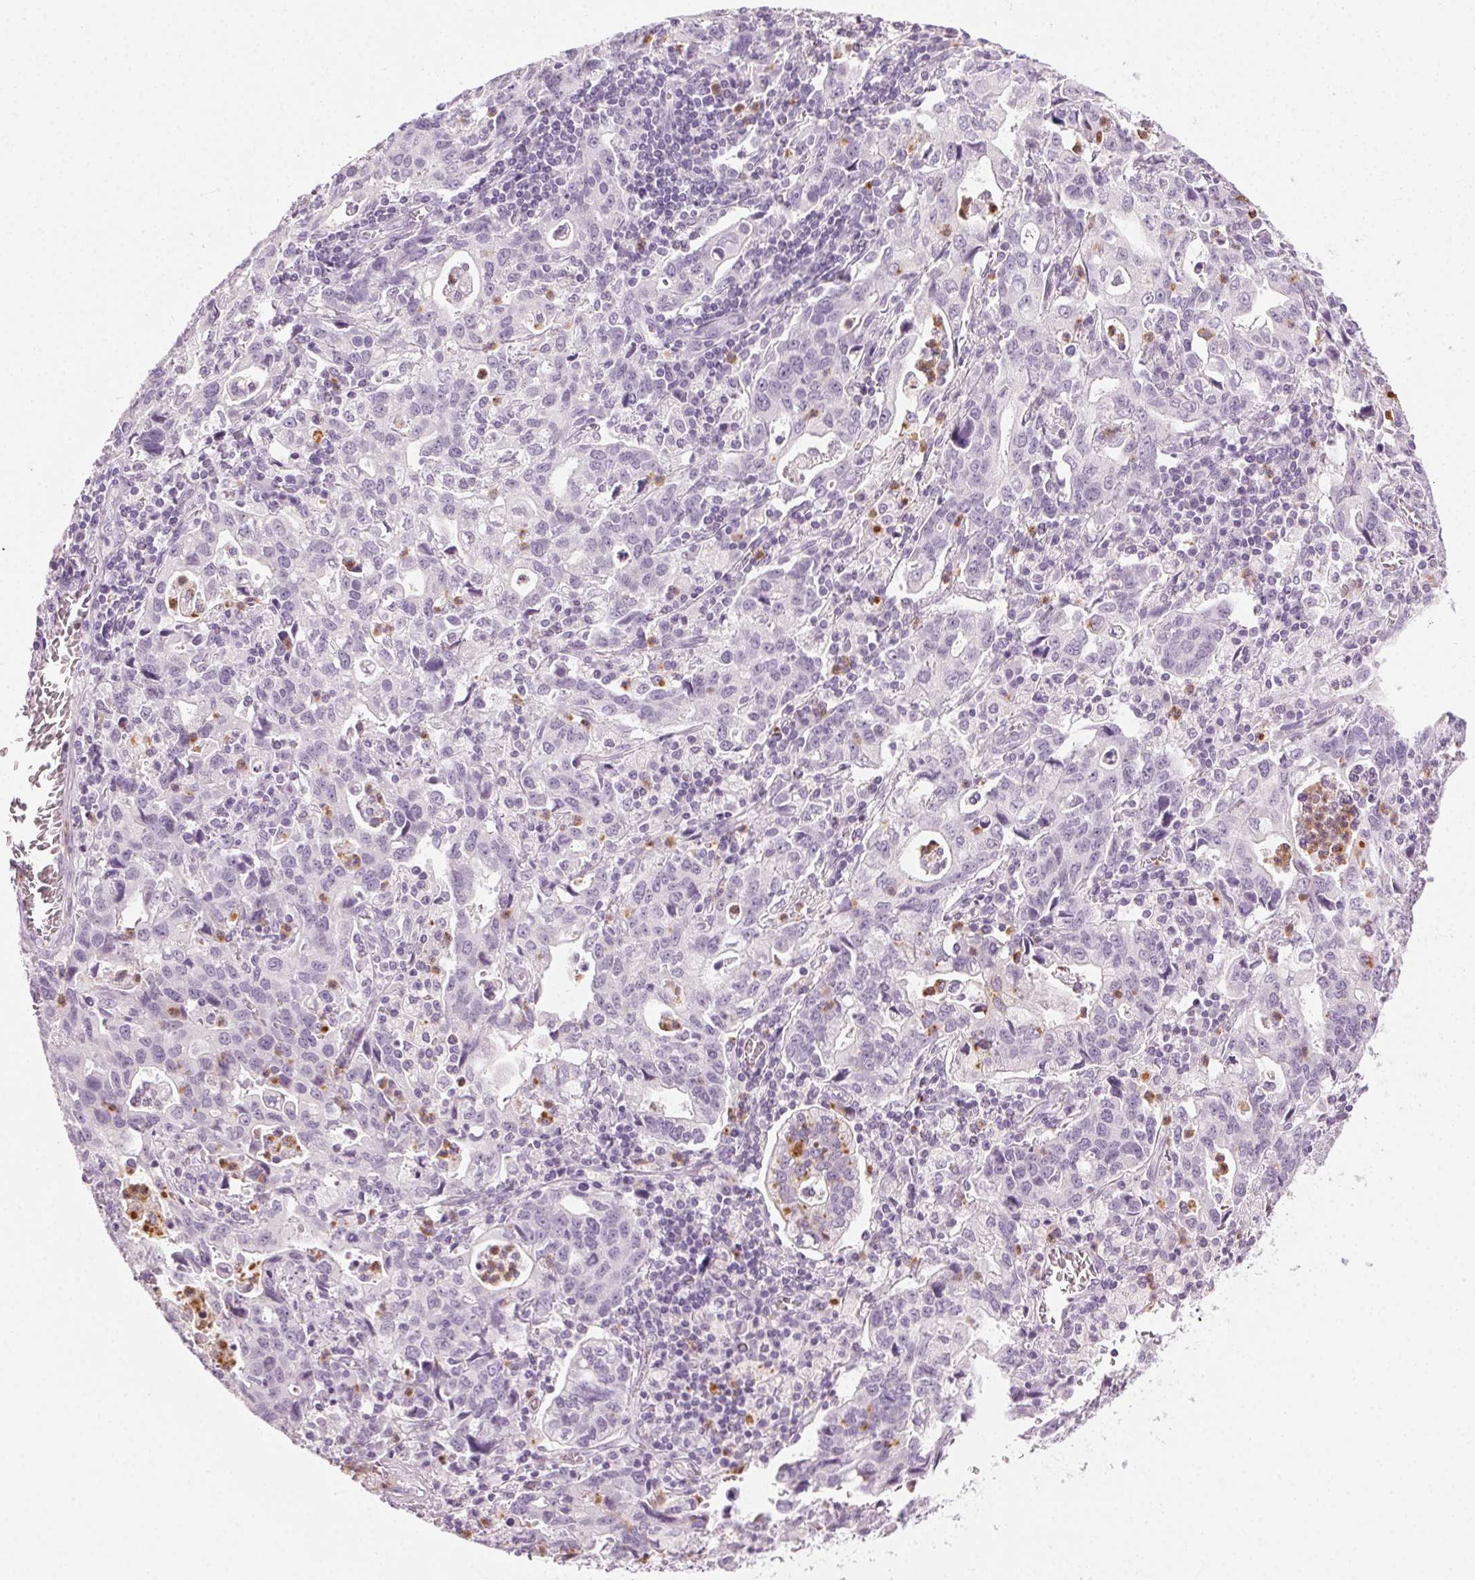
{"staining": {"intensity": "negative", "quantity": "none", "location": "none"}, "tissue": "stomach cancer", "cell_type": "Tumor cells", "image_type": "cancer", "snomed": [{"axis": "morphology", "description": "Adenocarcinoma, NOS"}, {"axis": "topography", "description": "Stomach, upper"}], "caption": "Protein analysis of adenocarcinoma (stomach) demonstrates no significant positivity in tumor cells.", "gene": "MPO", "patient": {"sex": "male", "age": 85}}